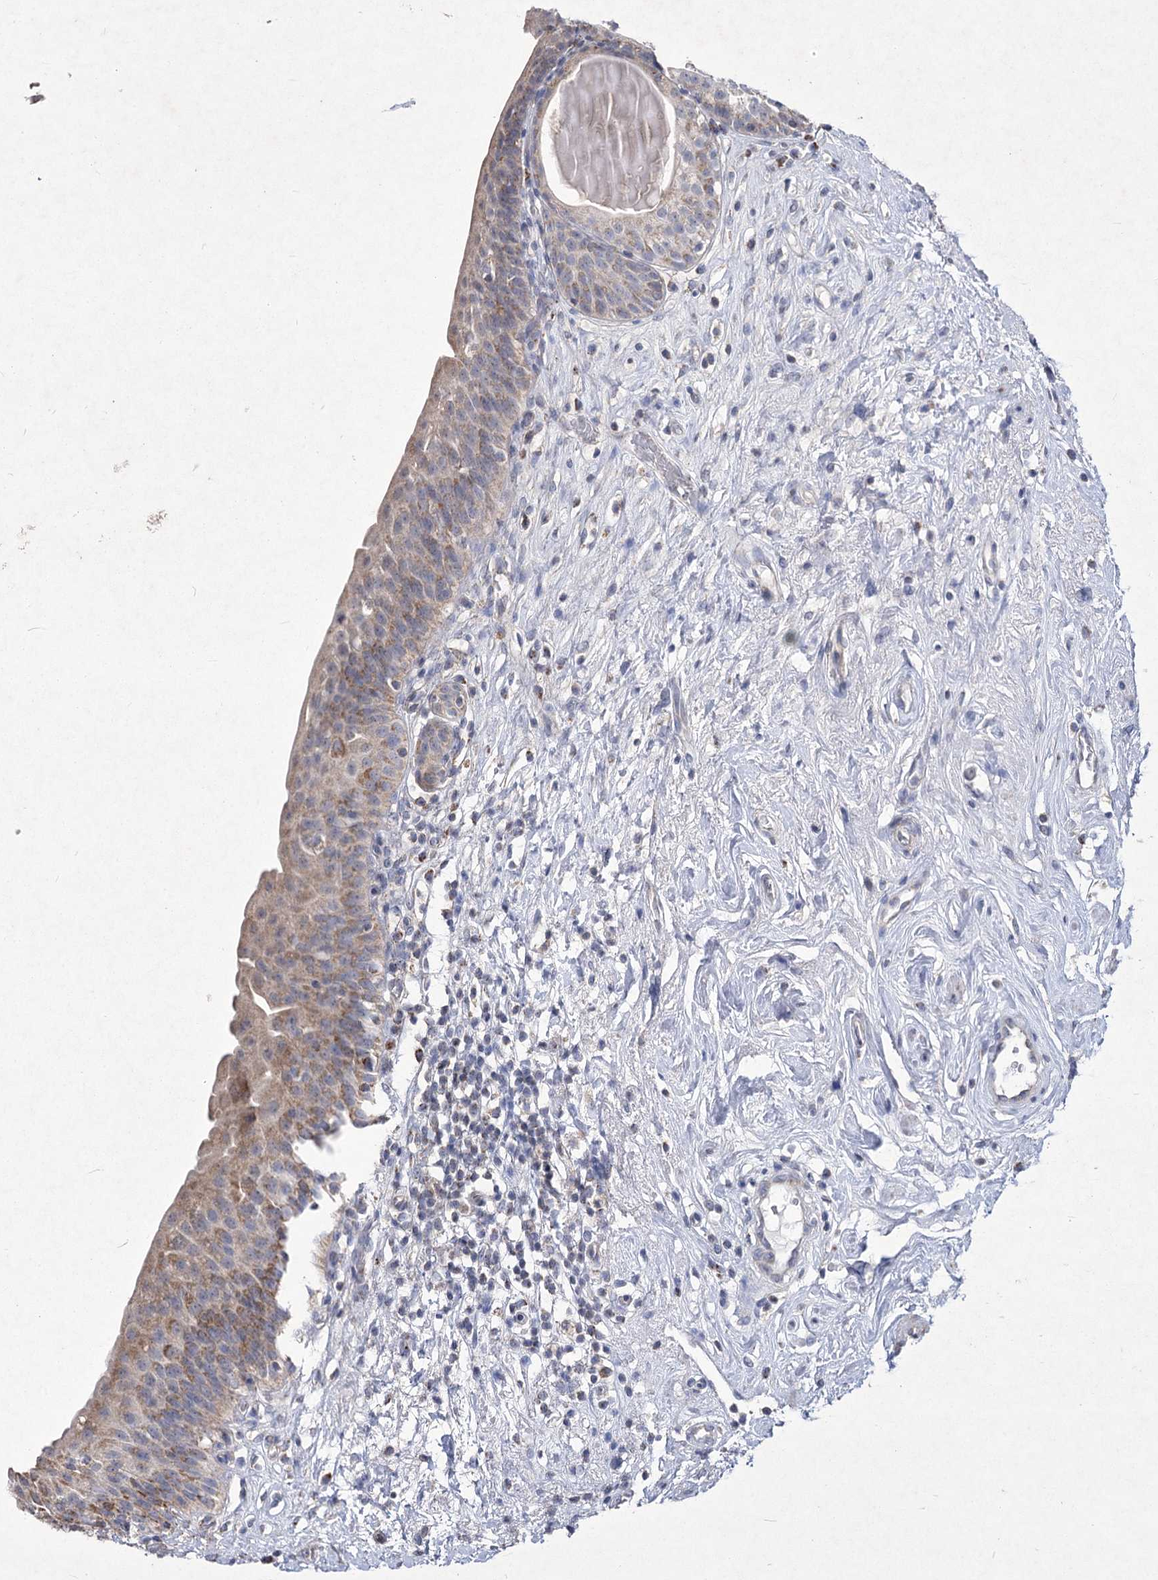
{"staining": {"intensity": "moderate", "quantity": ">75%", "location": "cytoplasmic/membranous"}, "tissue": "urinary bladder", "cell_type": "Urothelial cells", "image_type": "normal", "snomed": [{"axis": "morphology", "description": "Normal tissue, NOS"}, {"axis": "topography", "description": "Urinary bladder"}], "caption": "Urothelial cells display moderate cytoplasmic/membranous expression in approximately >75% of cells in benign urinary bladder. (DAB = brown stain, brightfield microscopy at high magnification).", "gene": "PDHB", "patient": {"sex": "male", "age": 83}}